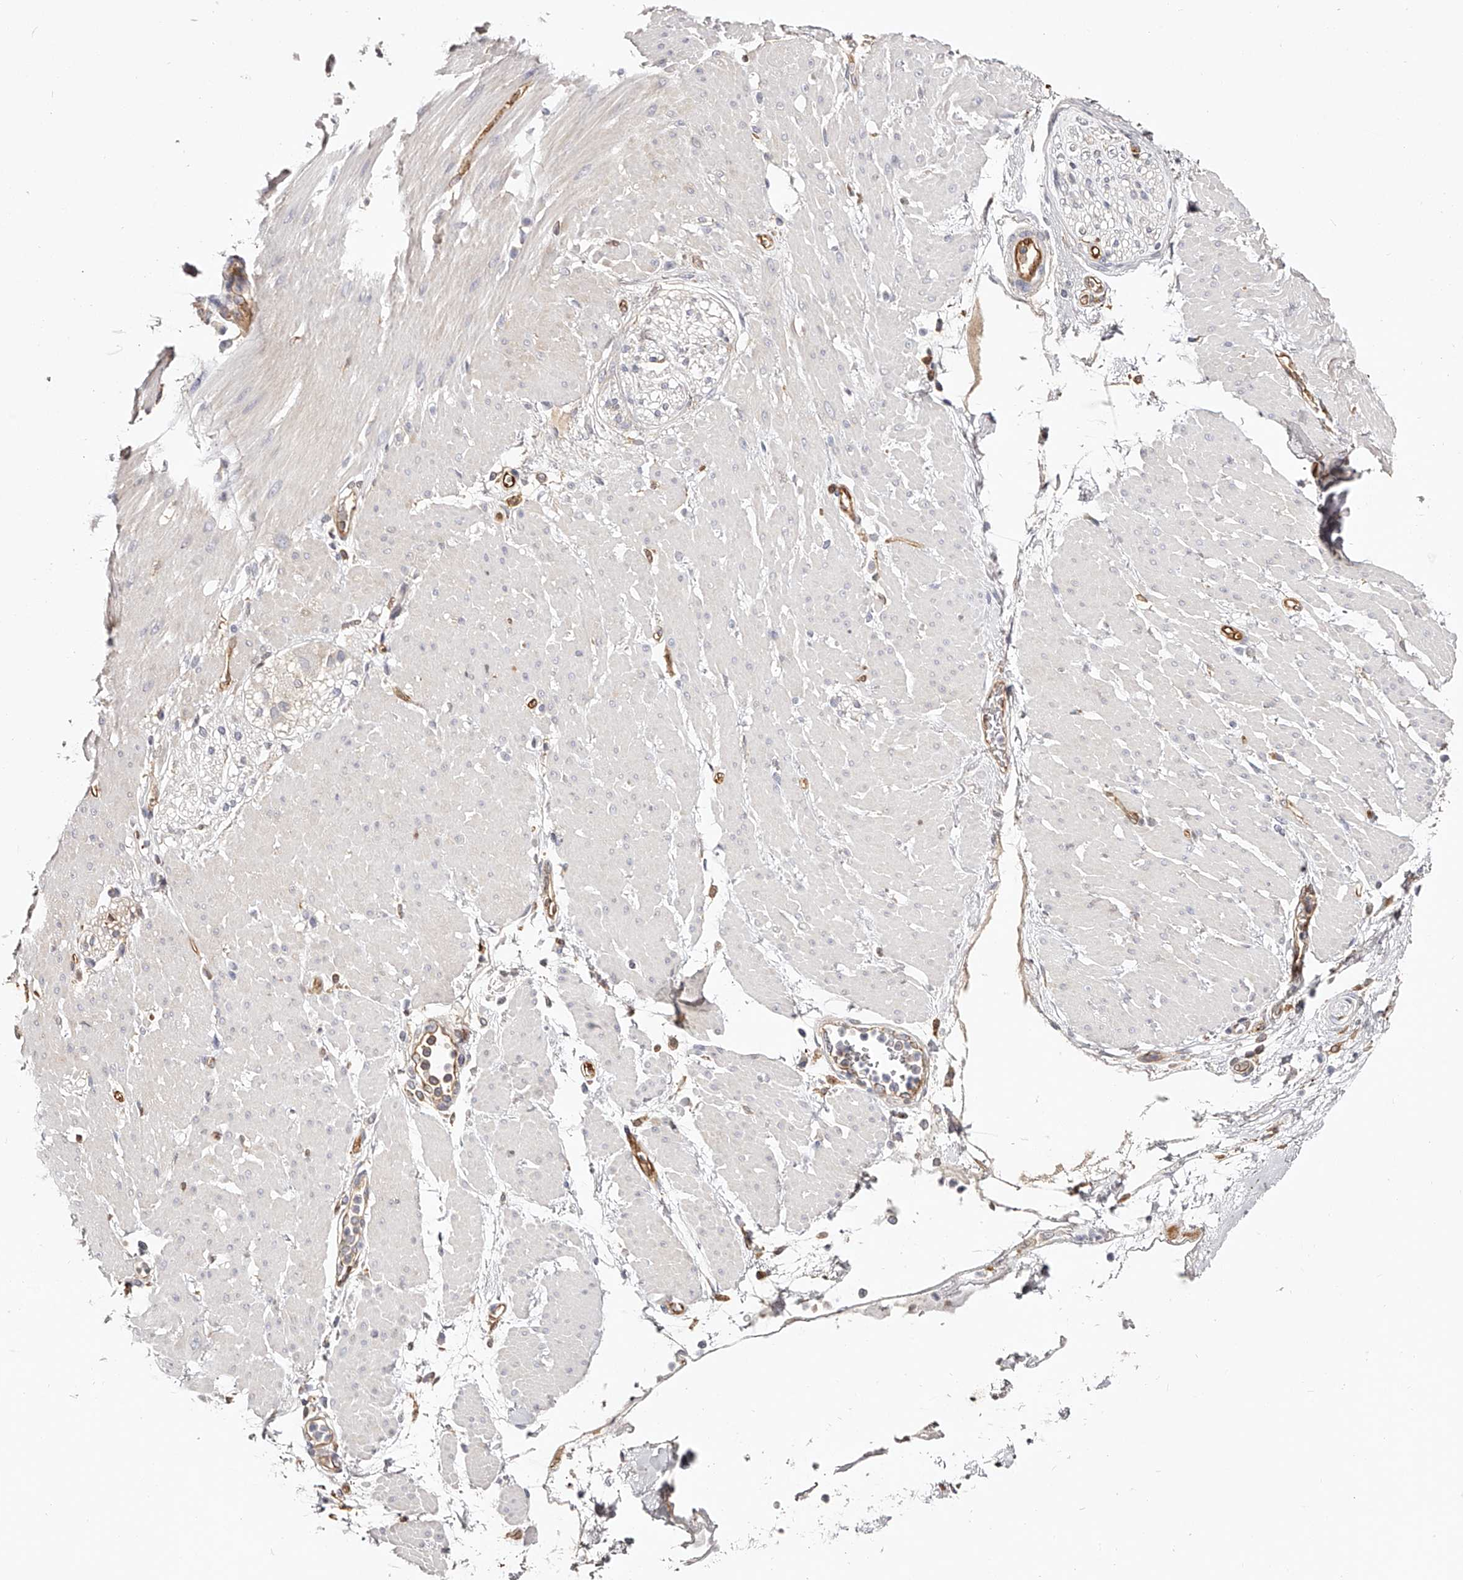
{"staining": {"intensity": "weak", "quantity": ">75%", "location": "cytoplasmic/membranous"}, "tissue": "adipose tissue", "cell_type": "Adipocytes", "image_type": "normal", "snomed": [{"axis": "morphology", "description": "Normal tissue, NOS"}, {"axis": "morphology", "description": "Adenocarcinoma, NOS"}, {"axis": "topography", "description": "Duodenum"}, {"axis": "topography", "description": "Peripheral nerve tissue"}], "caption": "Brown immunohistochemical staining in unremarkable human adipose tissue reveals weak cytoplasmic/membranous staining in approximately >75% of adipocytes. (DAB (3,3'-diaminobenzidine) IHC with brightfield microscopy, high magnification).", "gene": "LAP3", "patient": {"sex": "female", "age": 60}}